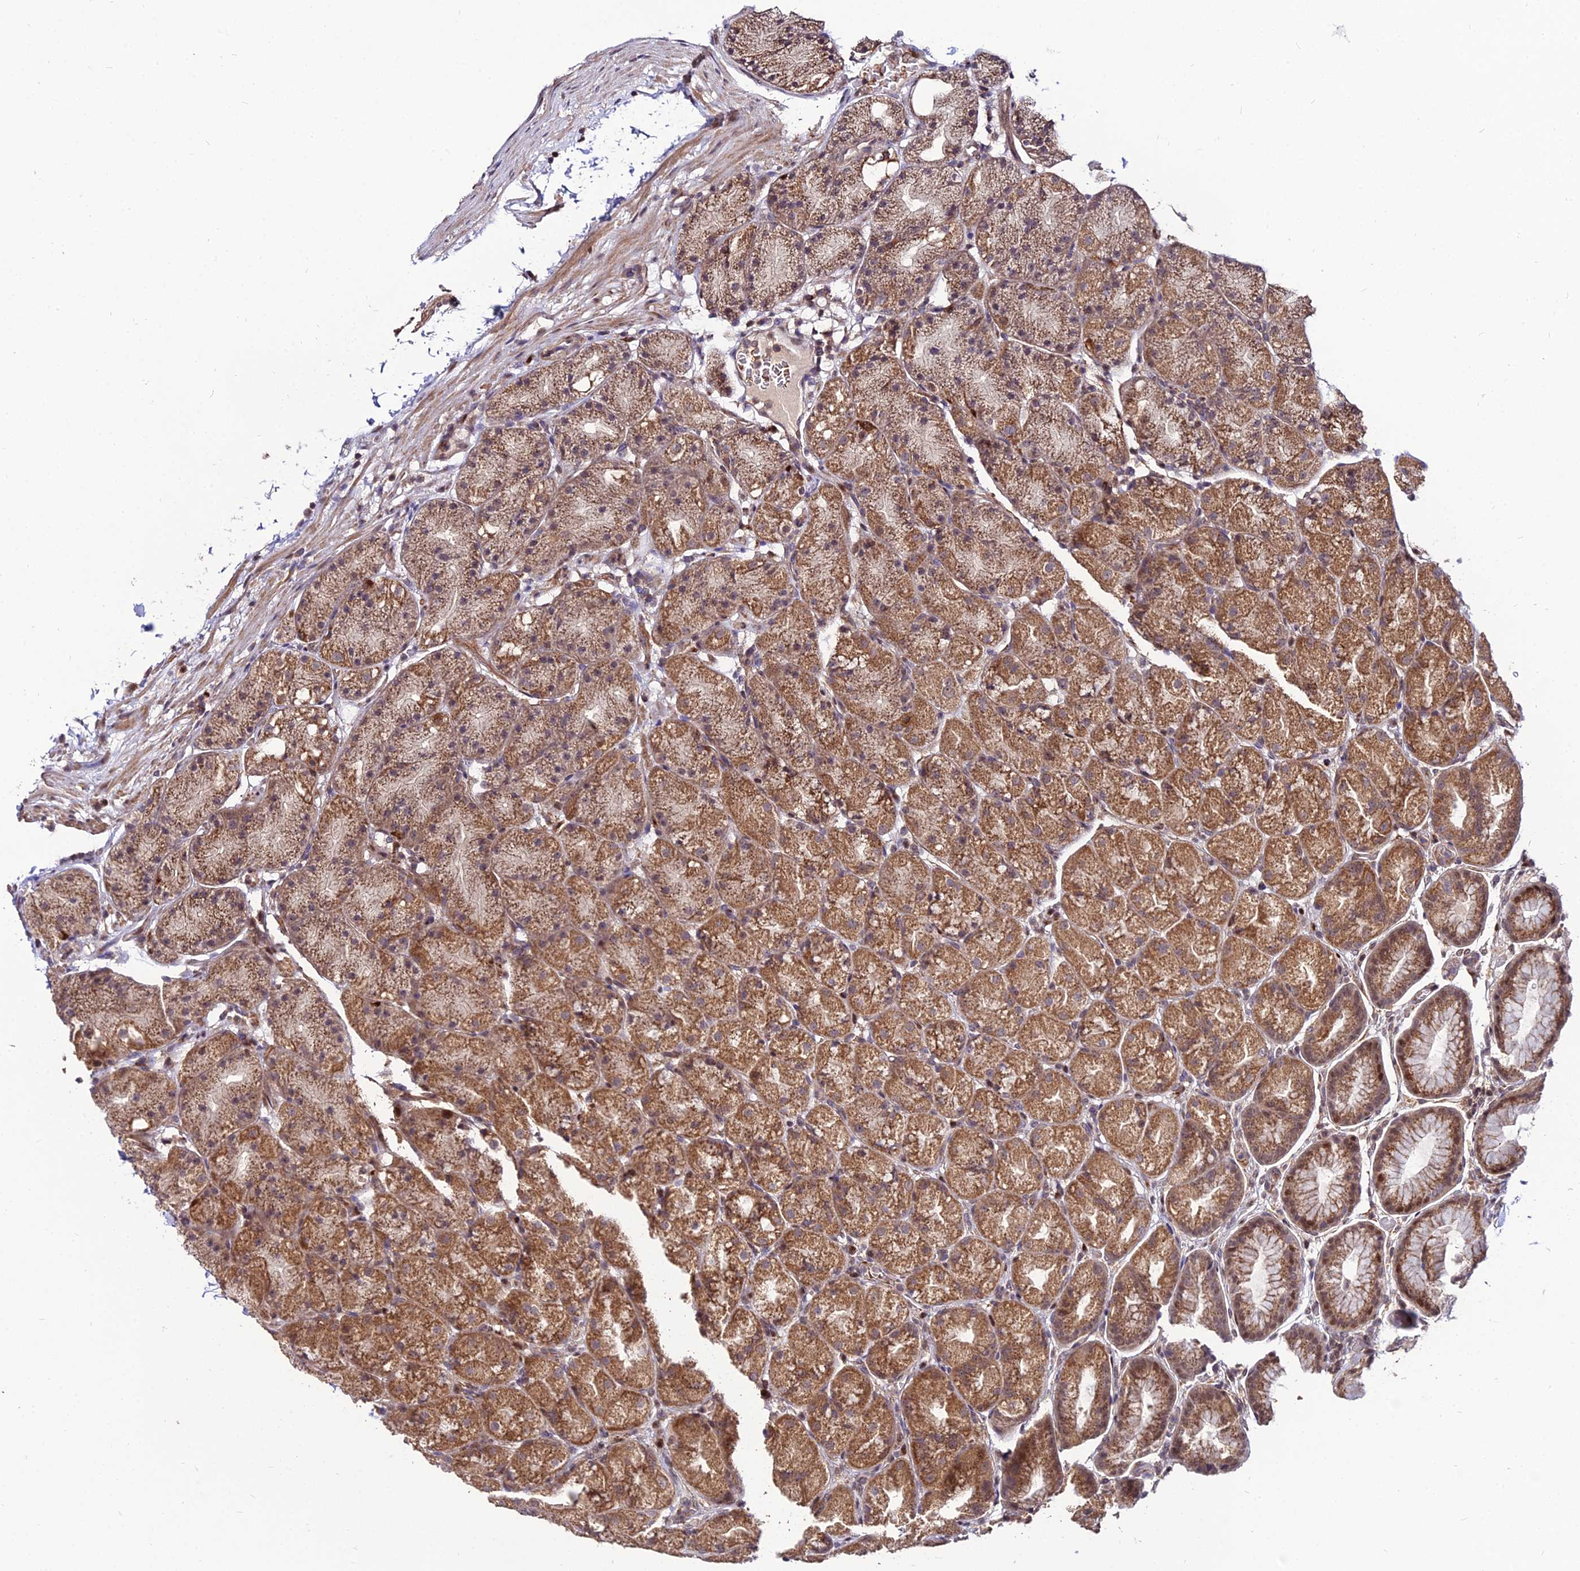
{"staining": {"intensity": "moderate", "quantity": ">75%", "location": "cytoplasmic/membranous,nuclear"}, "tissue": "stomach", "cell_type": "Glandular cells", "image_type": "normal", "snomed": [{"axis": "morphology", "description": "Normal tissue, NOS"}, {"axis": "topography", "description": "Stomach, upper"}, {"axis": "topography", "description": "Stomach"}], "caption": "Immunohistochemical staining of normal stomach reveals moderate cytoplasmic/membranous,nuclear protein staining in approximately >75% of glandular cells.", "gene": "CIB3", "patient": {"sex": "male", "age": 48}}